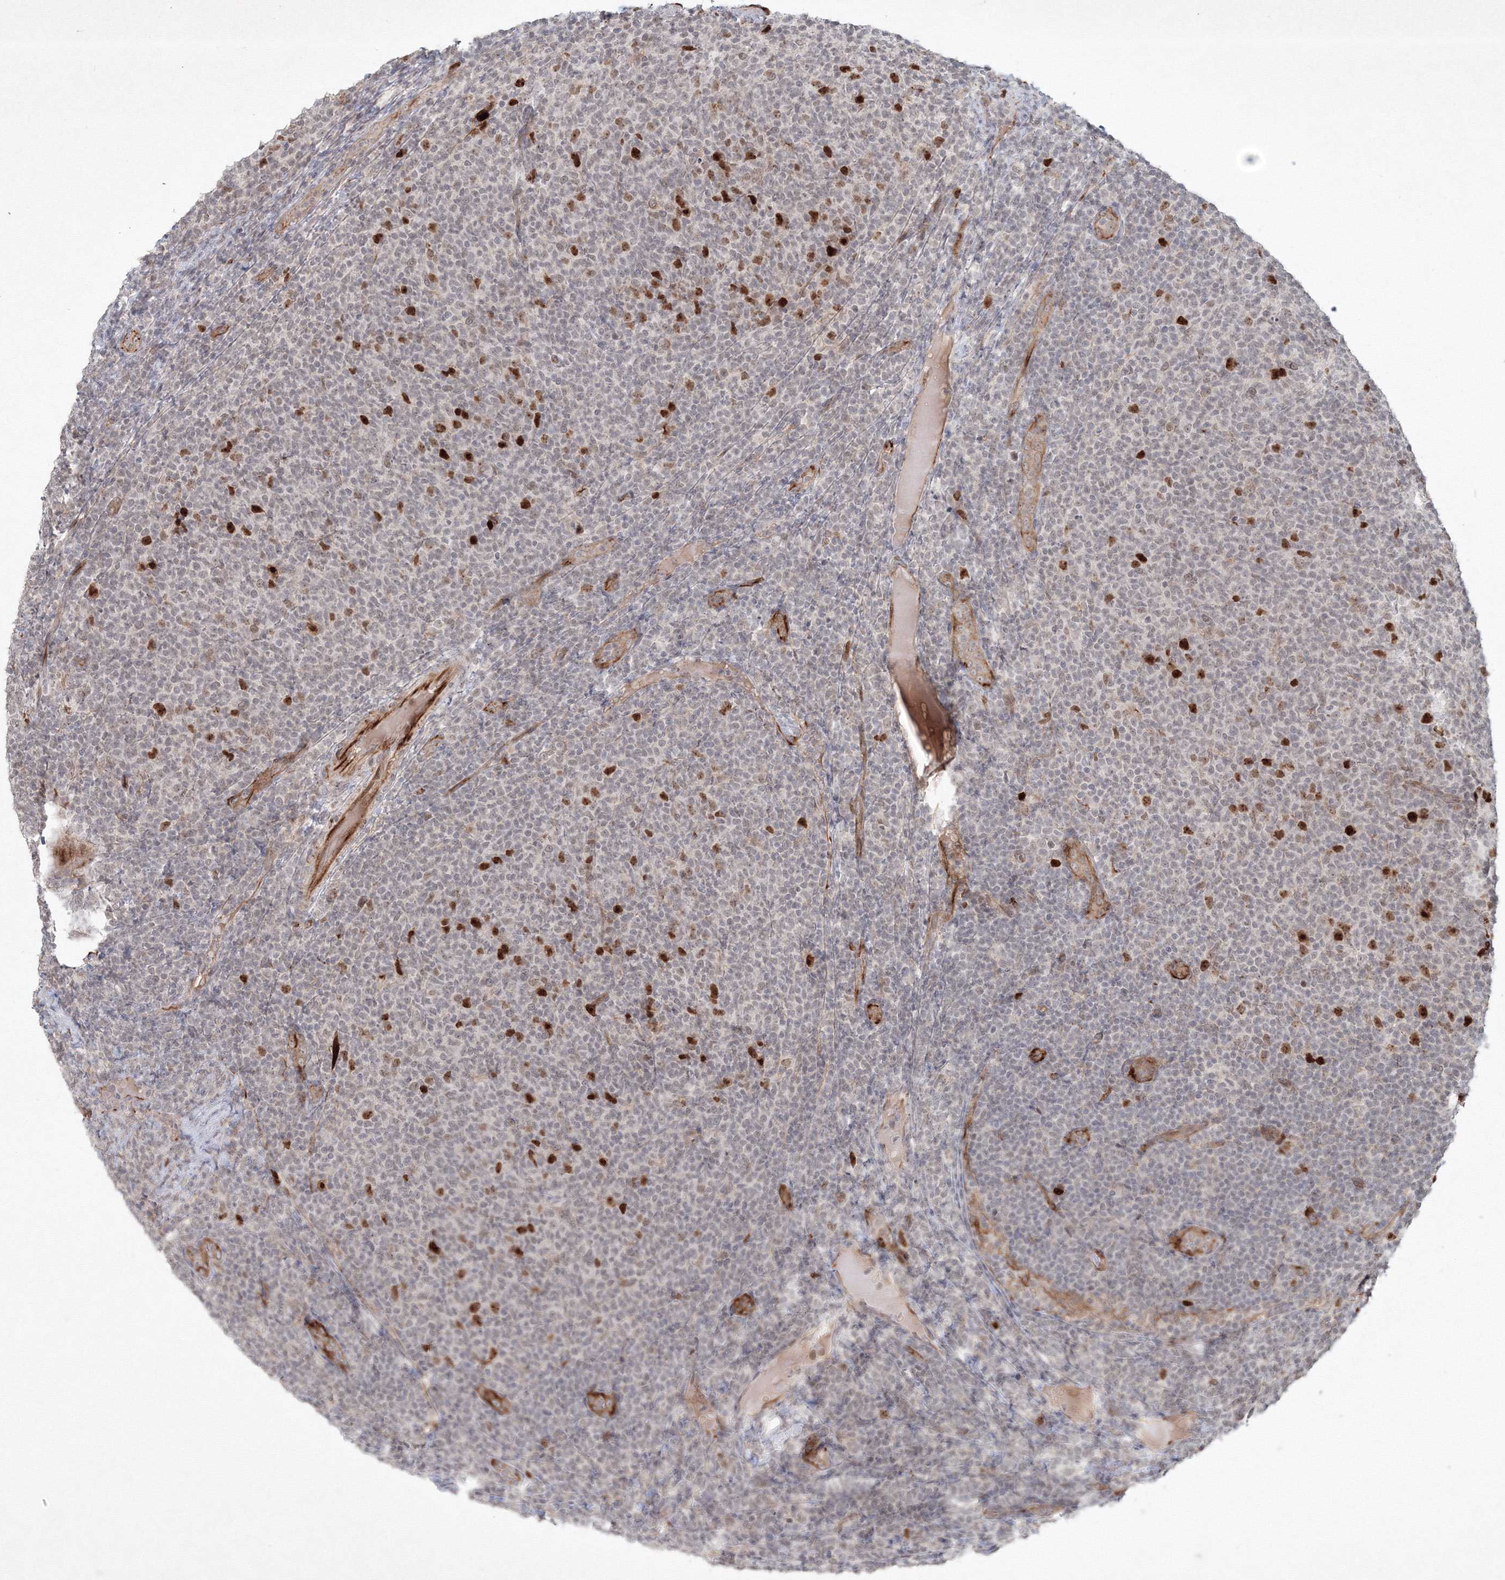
{"staining": {"intensity": "strong", "quantity": "<25%", "location": "nuclear"}, "tissue": "lymphoma", "cell_type": "Tumor cells", "image_type": "cancer", "snomed": [{"axis": "morphology", "description": "Malignant lymphoma, non-Hodgkin's type, Low grade"}, {"axis": "topography", "description": "Lymph node"}], "caption": "A high-resolution micrograph shows immunohistochemistry staining of lymphoma, which shows strong nuclear positivity in approximately <25% of tumor cells.", "gene": "KIF20A", "patient": {"sex": "male", "age": 66}}